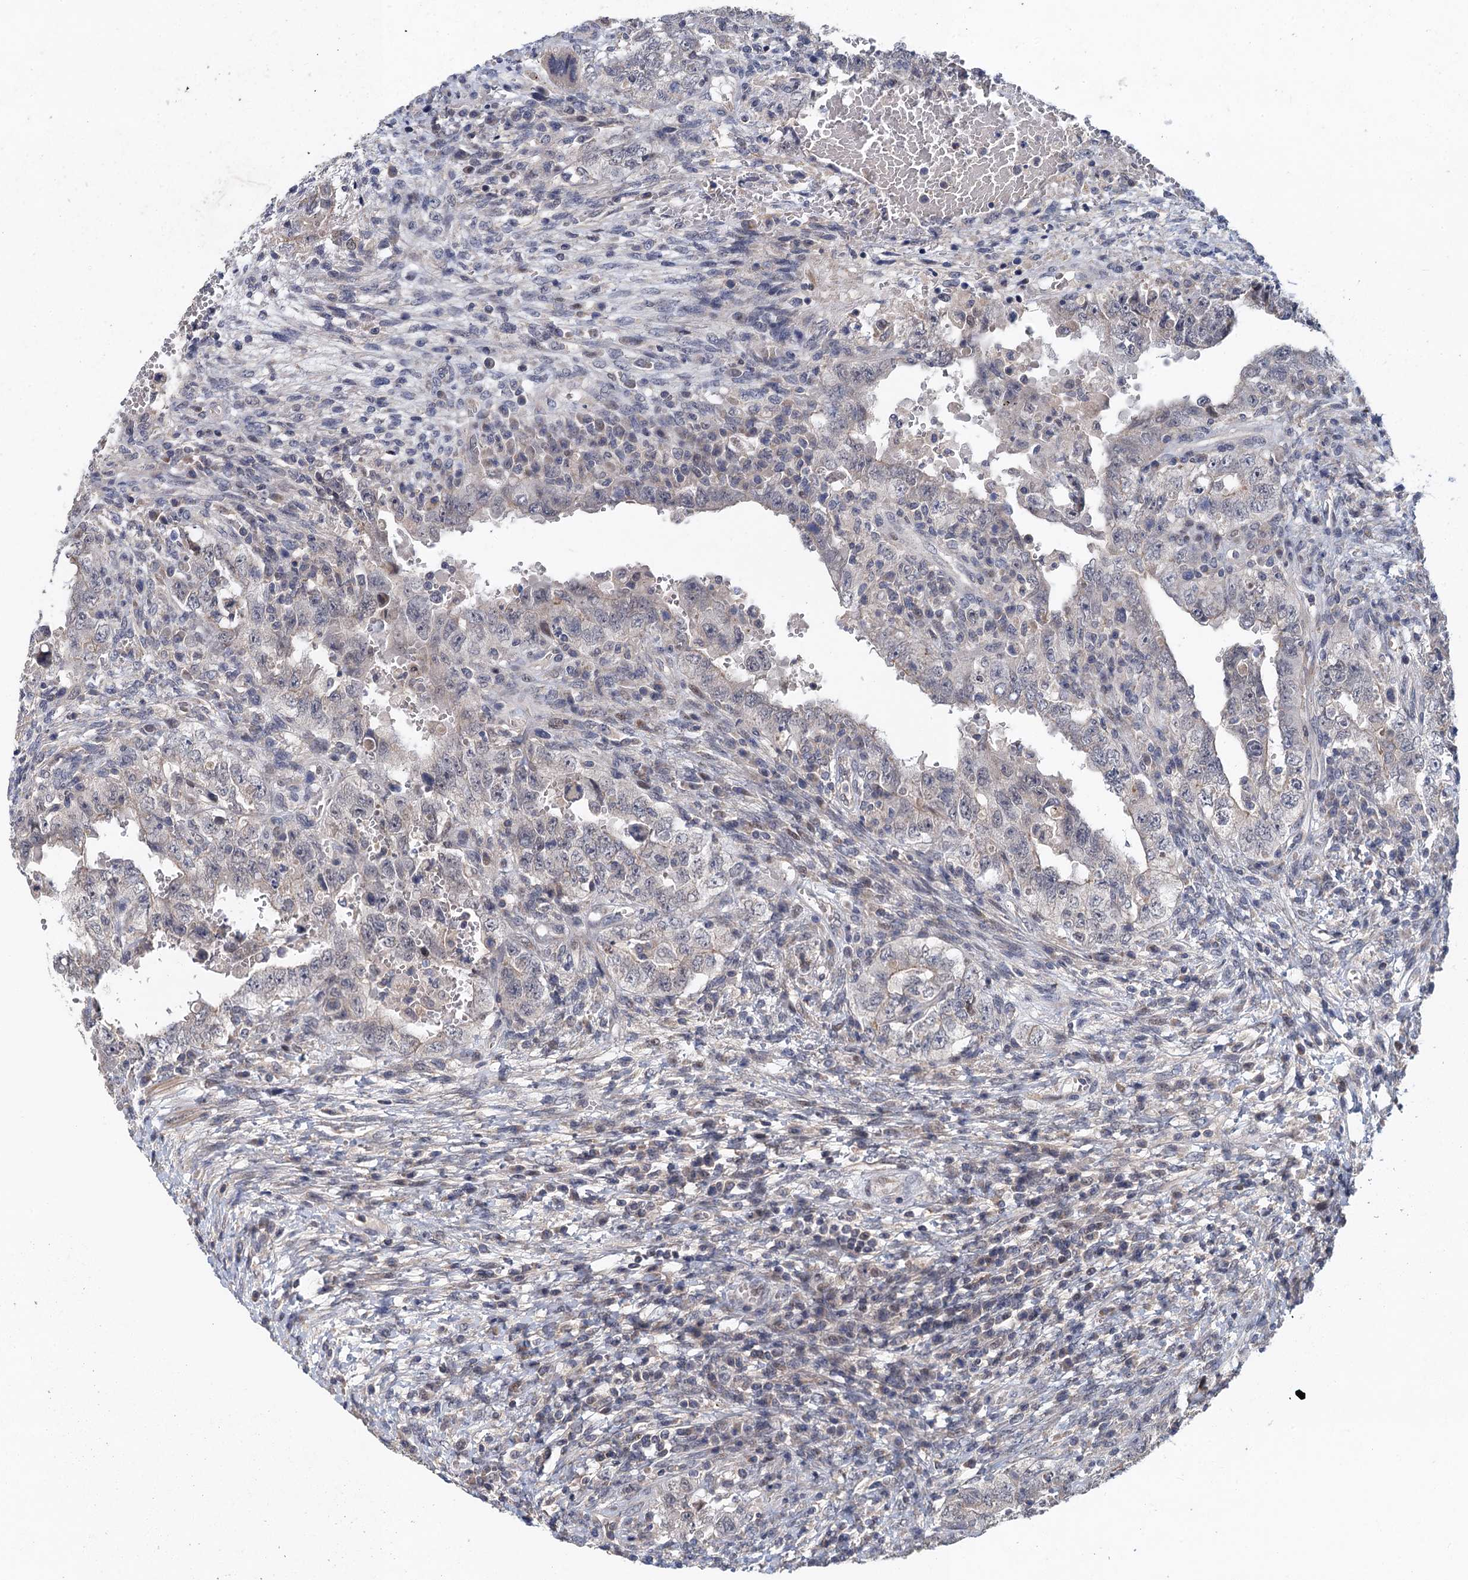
{"staining": {"intensity": "negative", "quantity": "none", "location": "none"}, "tissue": "testis cancer", "cell_type": "Tumor cells", "image_type": "cancer", "snomed": [{"axis": "morphology", "description": "Carcinoma, Embryonal, NOS"}, {"axis": "topography", "description": "Testis"}], "caption": "Micrograph shows no significant protein positivity in tumor cells of testis cancer.", "gene": "MDM1", "patient": {"sex": "male", "age": 26}}